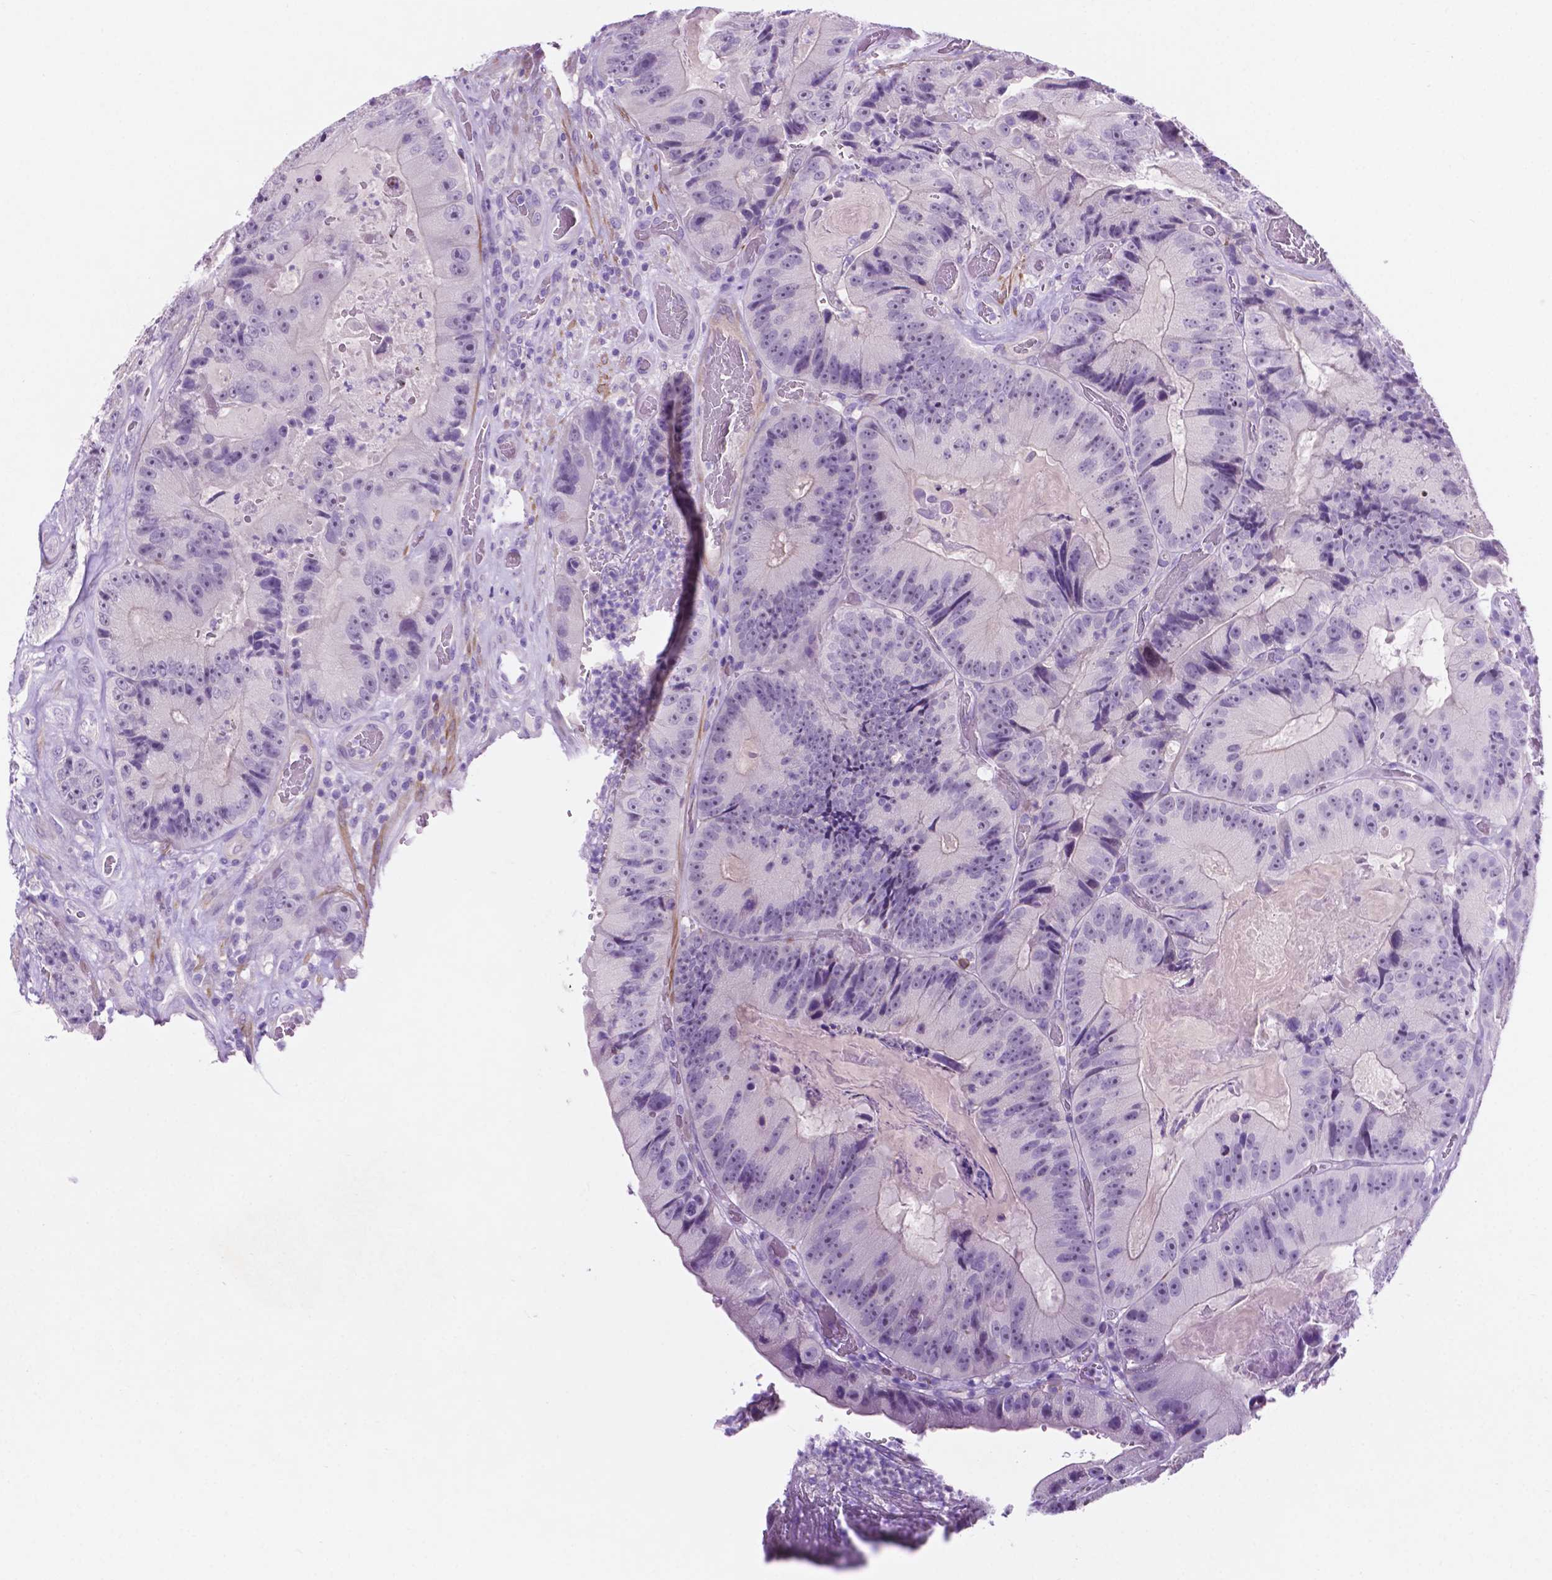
{"staining": {"intensity": "negative", "quantity": "none", "location": "none"}, "tissue": "colorectal cancer", "cell_type": "Tumor cells", "image_type": "cancer", "snomed": [{"axis": "morphology", "description": "Adenocarcinoma, NOS"}, {"axis": "topography", "description": "Colon"}], "caption": "A high-resolution image shows IHC staining of colorectal cancer (adenocarcinoma), which exhibits no significant expression in tumor cells. (Brightfield microscopy of DAB IHC at high magnification).", "gene": "ASPG", "patient": {"sex": "female", "age": 86}}